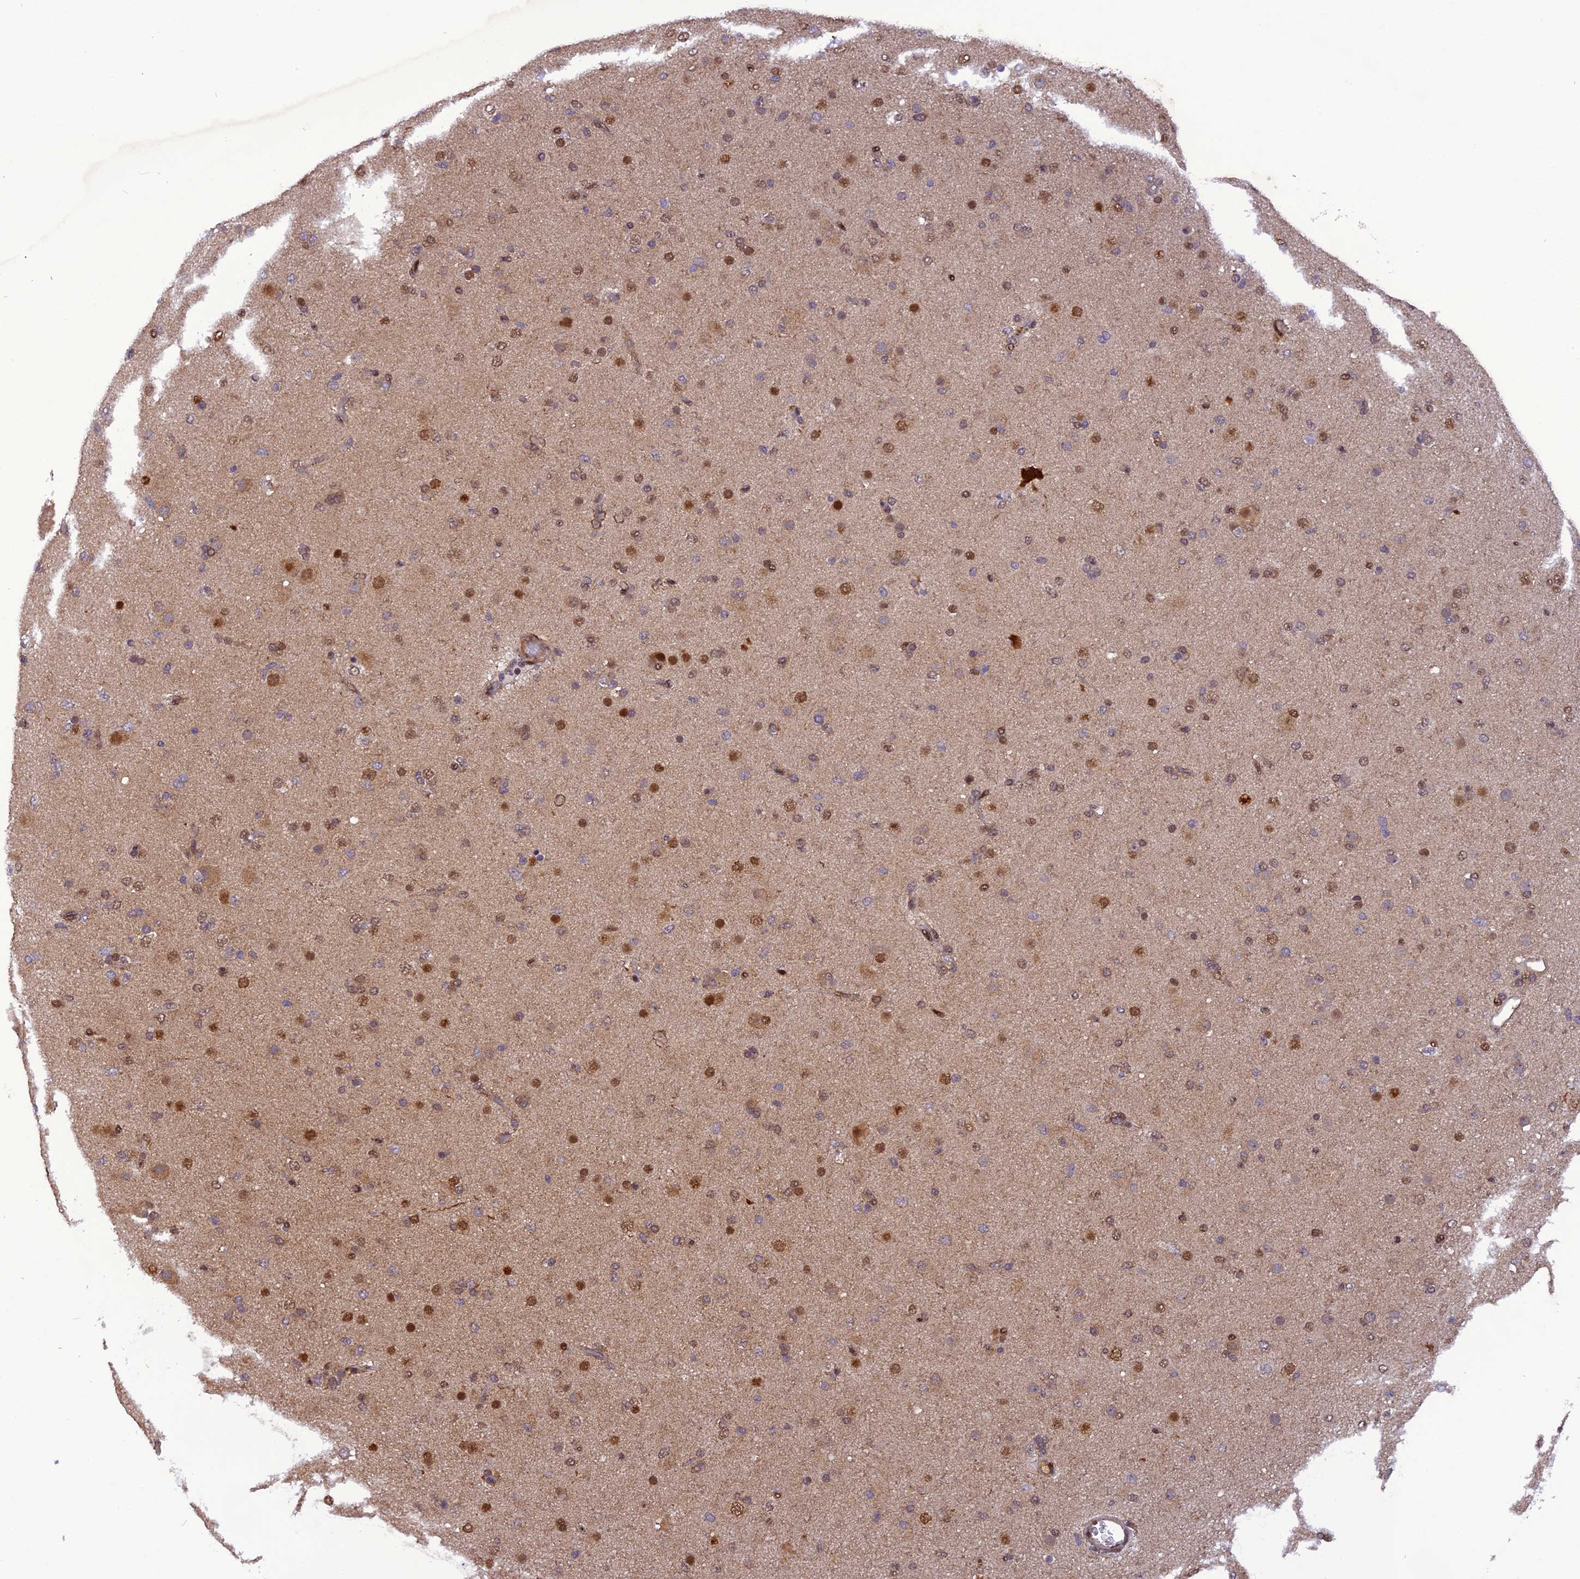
{"staining": {"intensity": "moderate", "quantity": "25%-75%", "location": "nuclear"}, "tissue": "glioma", "cell_type": "Tumor cells", "image_type": "cancer", "snomed": [{"axis": "morphology", "description": "Glioma, malignant, Low grade"}, {"axis": "topography", "description": "Brain"}], "caption": "Glioma stained for a protein (brown) shows moderate nuclear positive staining in approximately 25%-75% of tumor cells.", "gene": "MICALL1", "patient": {"sex": "male", "age": 65}}